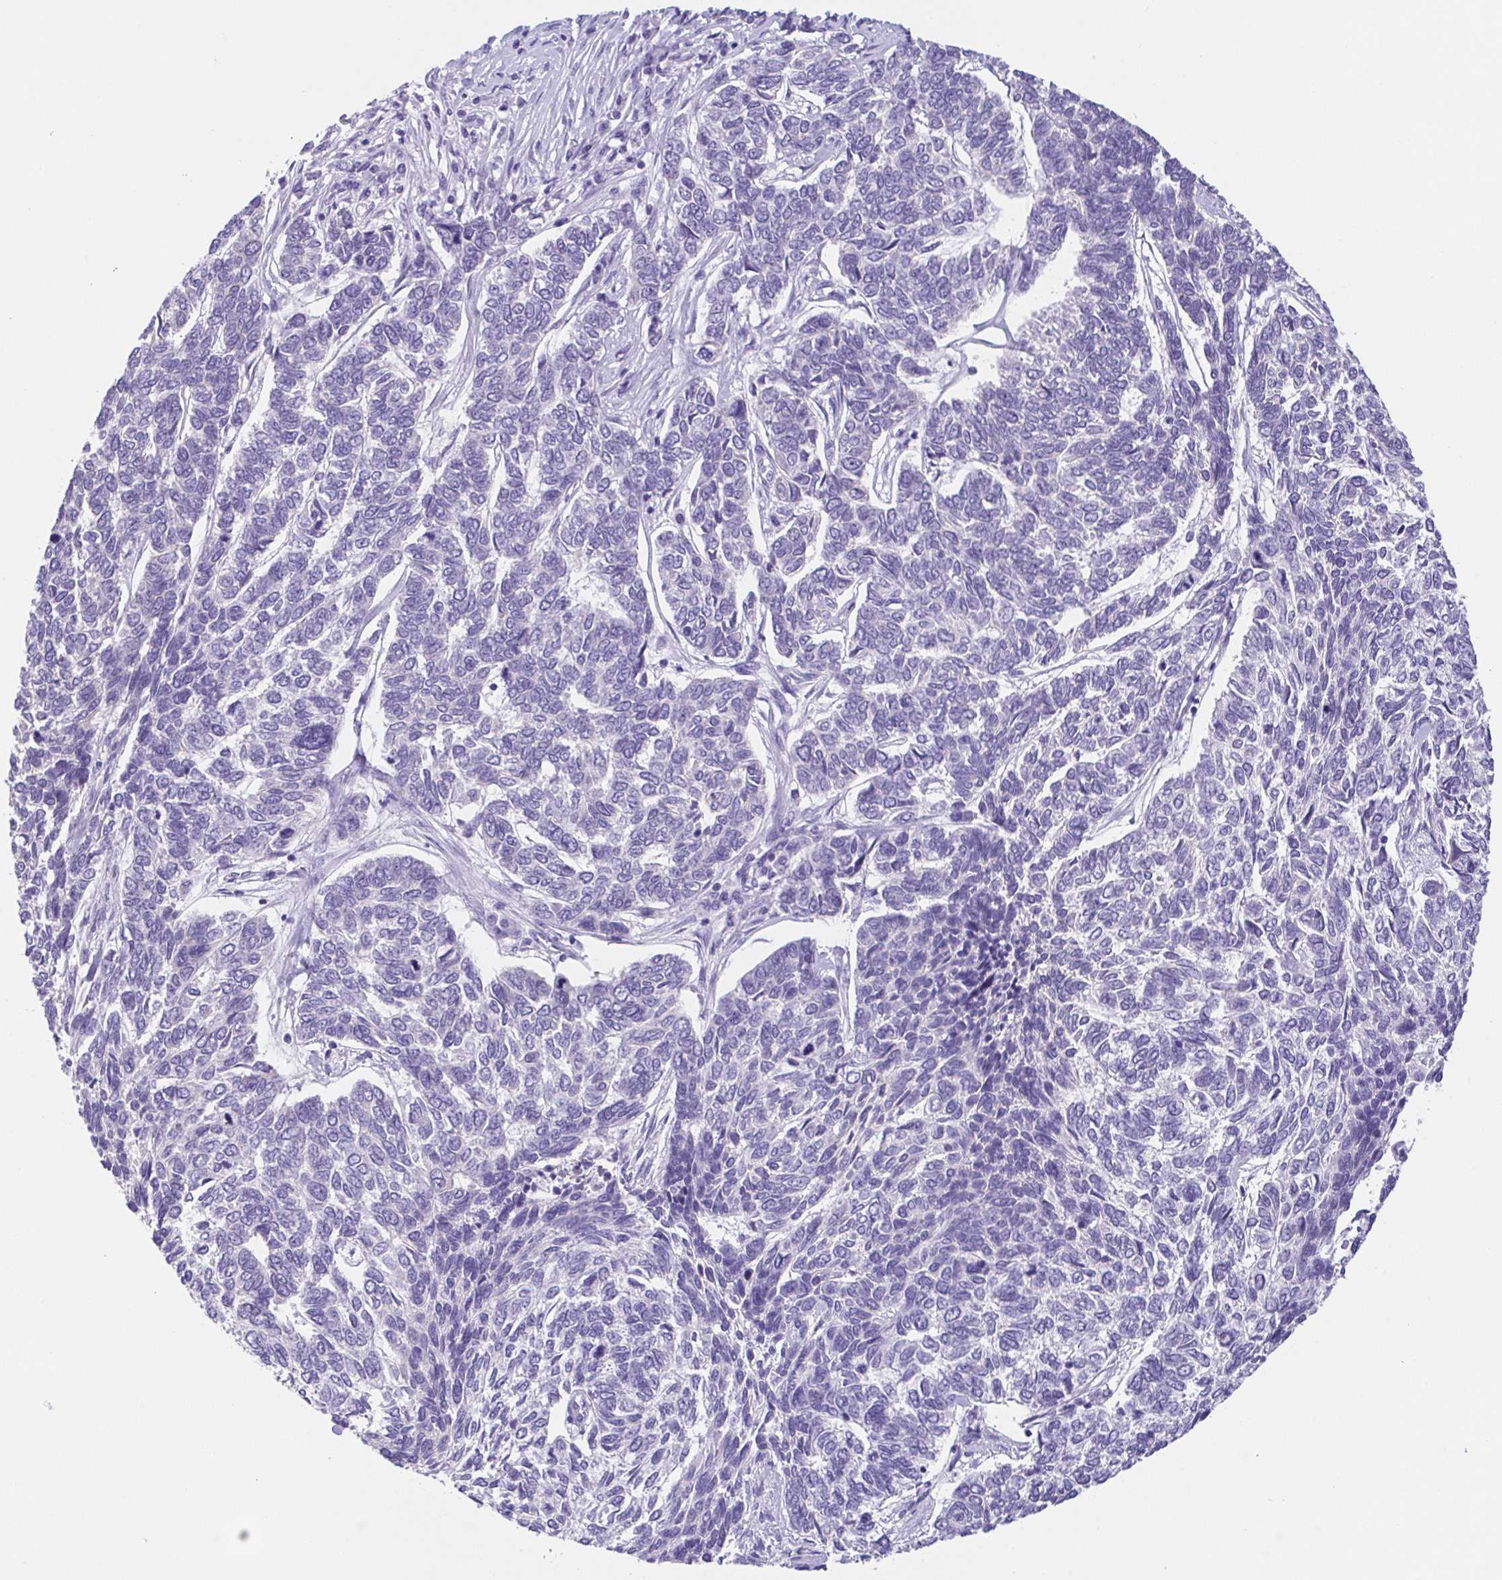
{"staining": {"intensity": "negative", "quantity": "none", "location": "none"}, "tissue": "skin cancer", "cell_type": "Tumor cells", "image_type": "cancer", "snomed": [{"axis": "morphology", "description": "Basal cell carcinoma"}, {"axis": "topography", "description": "Skin"}], "caption": "A high-resolution photomicrograph shows immunohistochemistry staining of skin cancer (basal cell carcinoma), which exhibits no significant staining in tumor cells. The staining is performed using DAB (3,3'-diaminobenzidine) brown chromogen with nuclei counter-stained in using hematoxylin.", "gene": "SPATA4", "patient": {"sex": "female", "age": 65}}